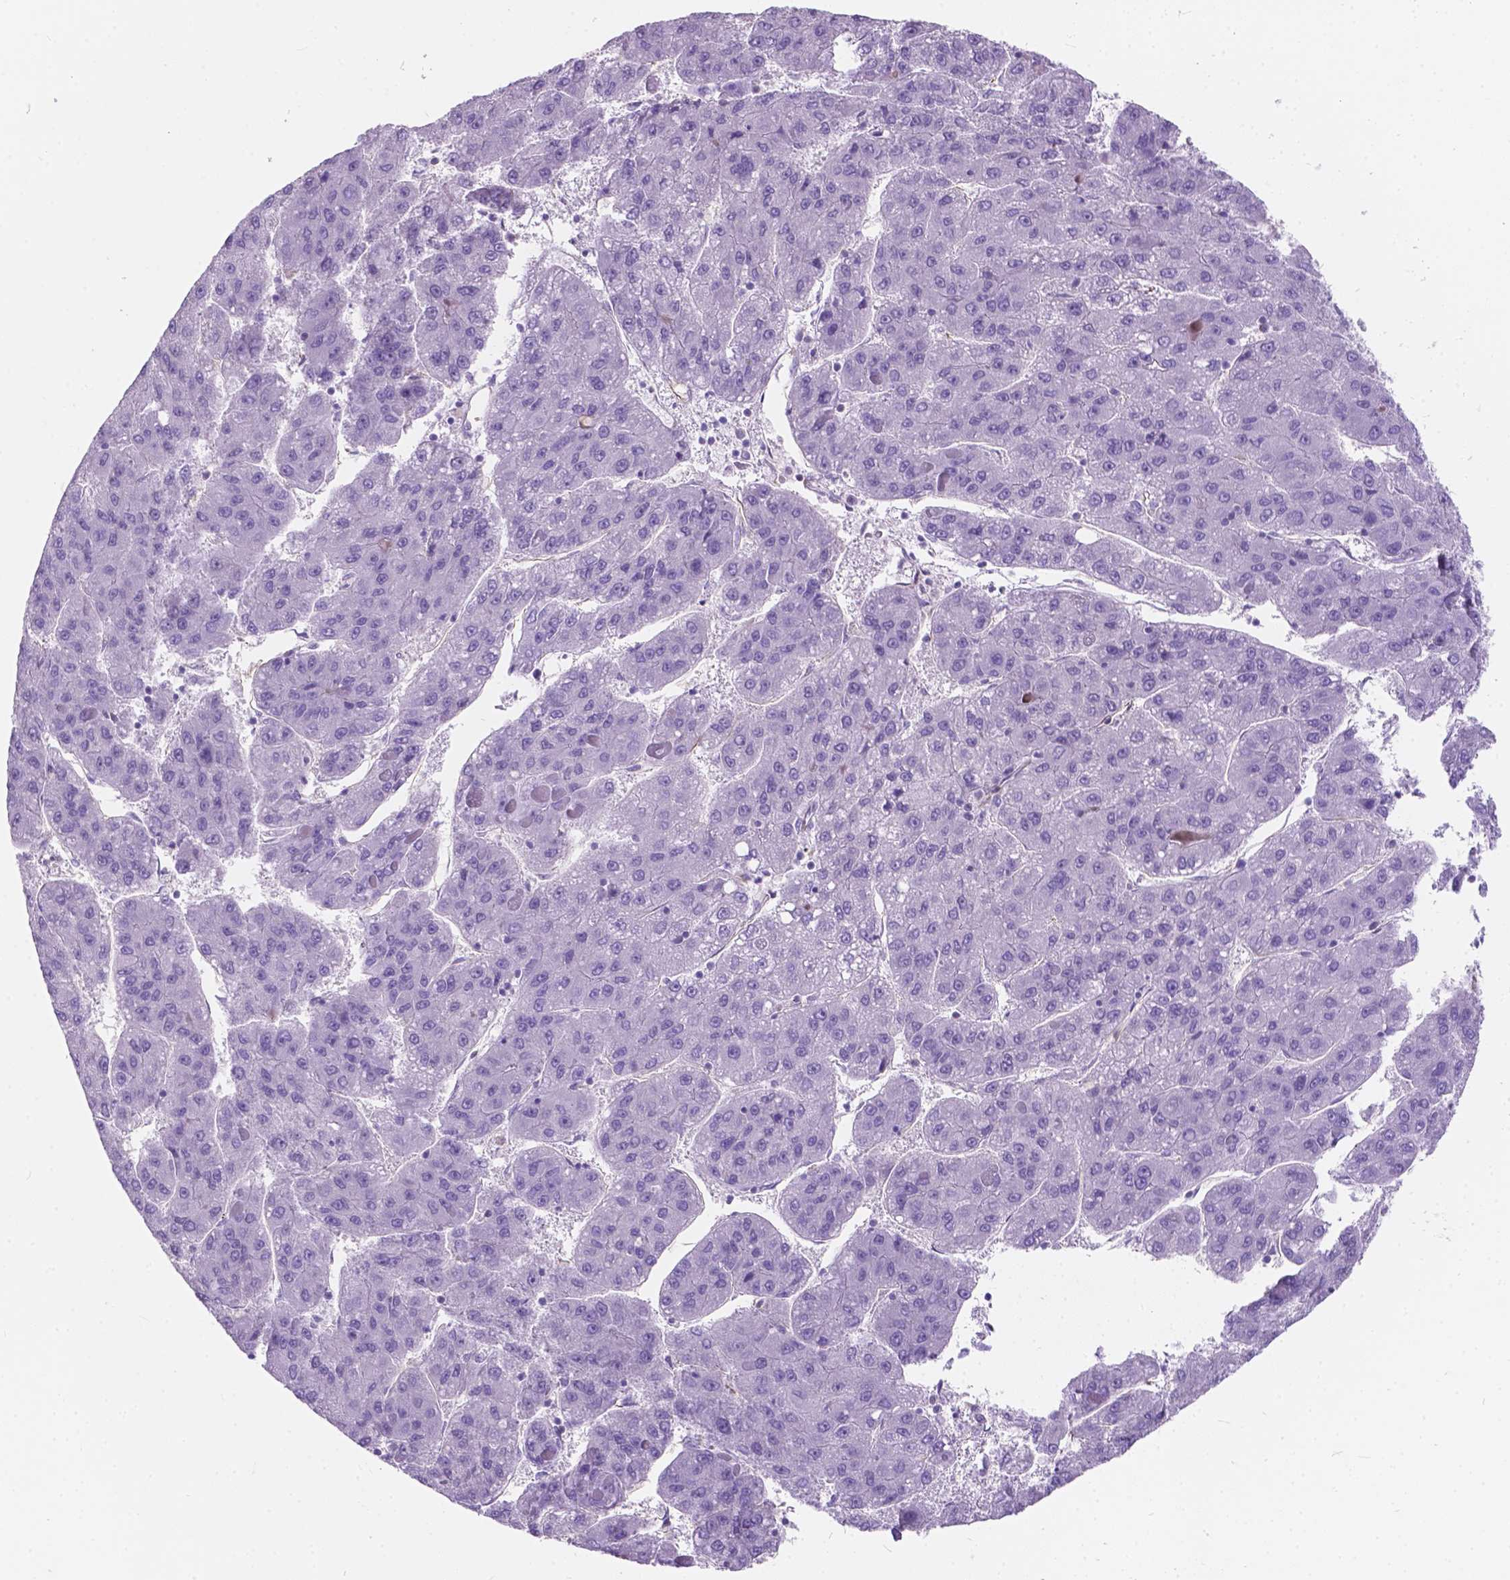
{"staining": {"intensity": "negative", "quantity": "none", "location": "none"}, "tissue": "liver cancer", "cell_type": "Tumor cells", "image_type": "cancer", "snomed": [{"axis": "morphology", "description": "Carcinoma, Hepatocellular, NOS"}, {"axis": "topography", "description": "Liver"}], "caption": "Human liver cancer (hepatocellular carcinoma) stained for a protein using immunohistochemistry displays no positivity in tumor cells.", "gene": "AMOT", "patient": {"sex": "female", "age": 82}}